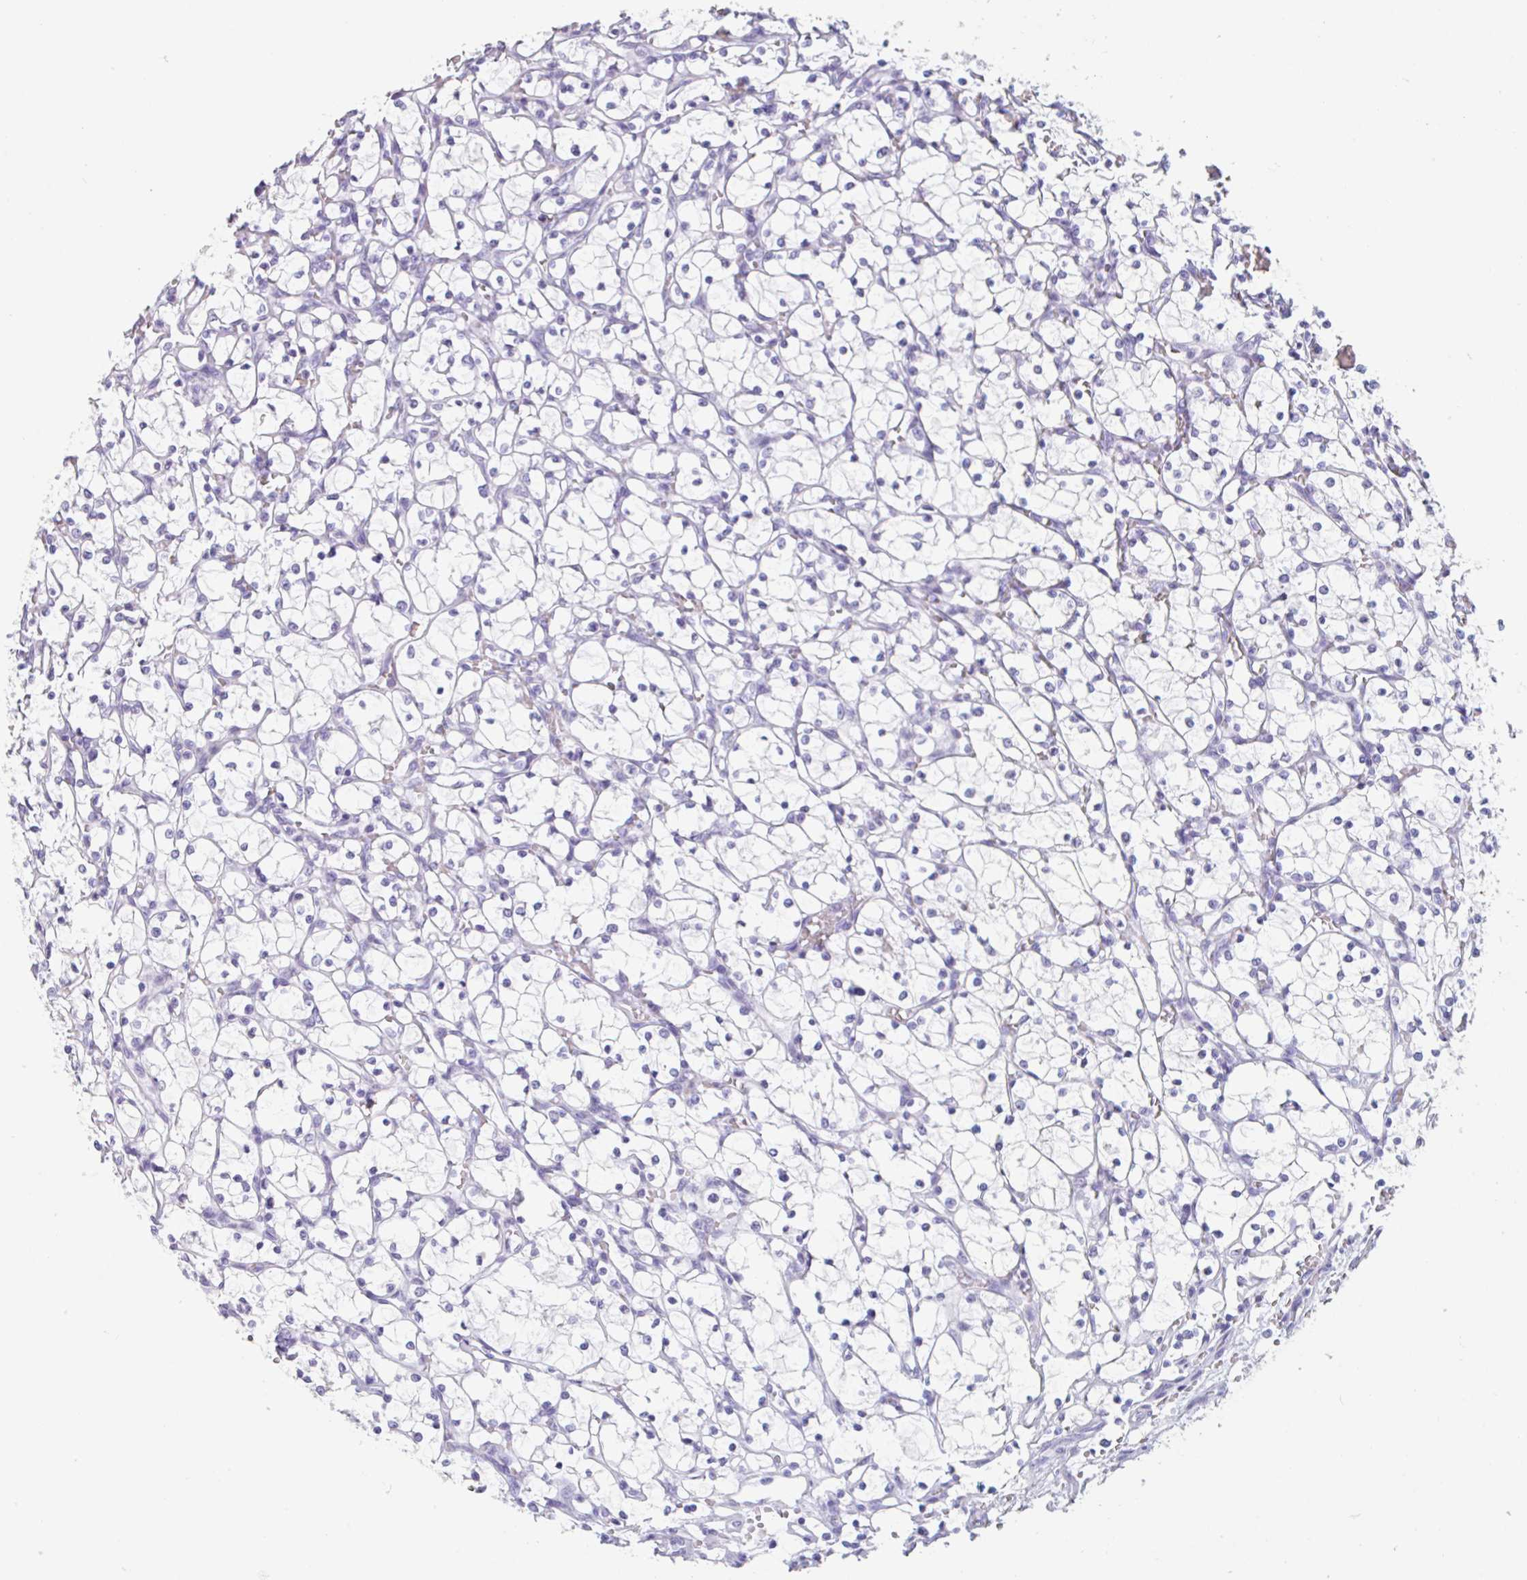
{"staining": {"intensity": "negative", "quantity": "none", "location": "none"}, "tissue": "renal cancer", "cell_type": "Tumor cells", "image_type": "cancer", "snomed": [{"axis": "morphology", "description": "Adenocarcinoma, NOS"}, {"axis": "topography", "description": "Kidney"}], "caption": "IHC histopathology image of adenocarcinoma (renal) stained for a protein (brown), which demonstrates no positivity in tumor cells.", "gene": "EMC4", "patient": {"sex": "female", "age": 69}}